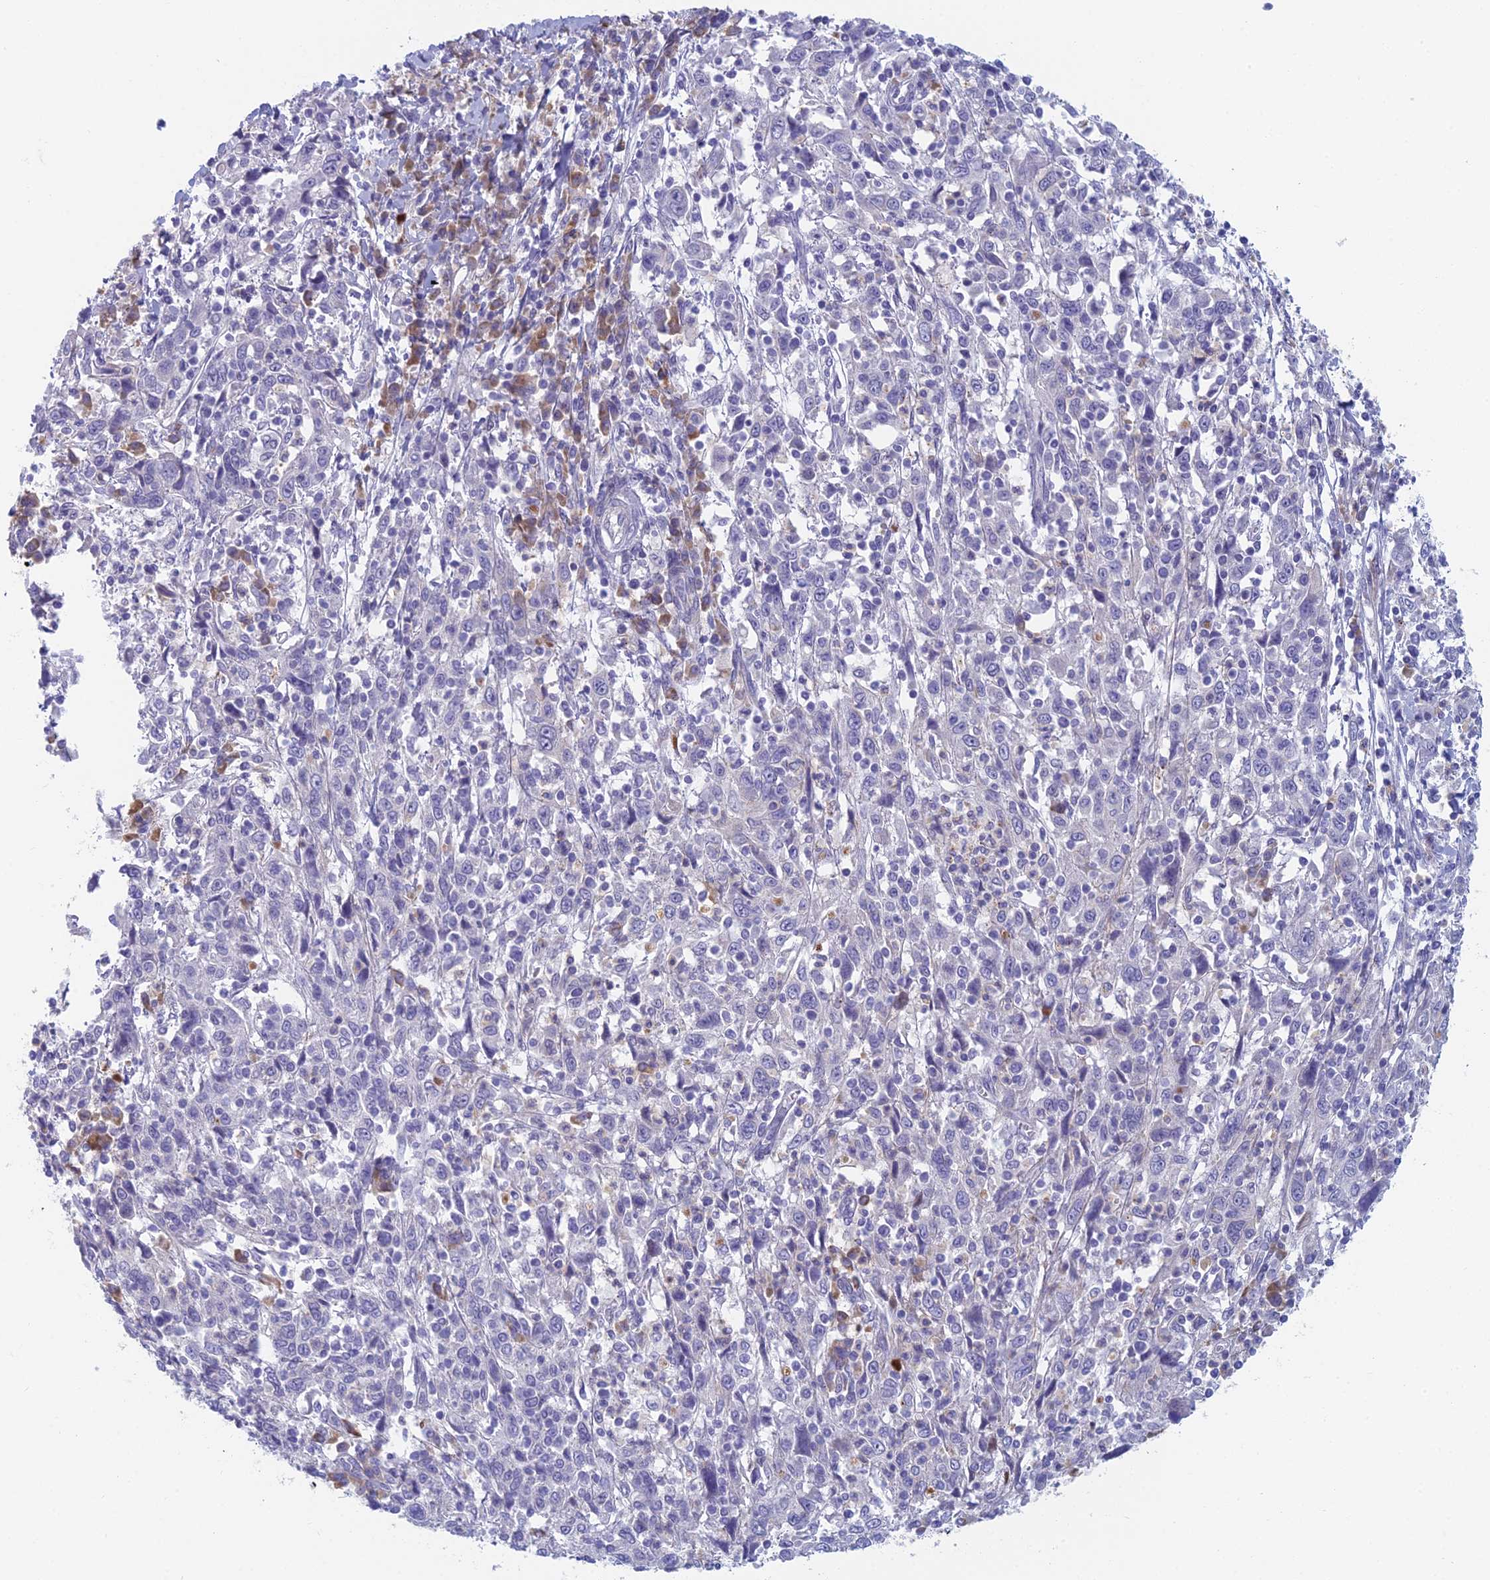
{"staining": {"intensity": "negative", "quantity": "none", "location": "none"}, "tissue": "cervical cancer", "cell_type": "Tumor cells", "image_type": "cancer", "snomed": [{"axis": "morphology", "description": "Squamous cell carcinoma, NOS"}, {"axis": "topography", "description": "Cervix"}], "caption": "DAB immunohistochemical staining of cervical squamous cell carcinoma demonstrates no significant staining in tumor cells.", "gene": "PPP1R26", "patient": {"sex": "female", "age": 46}}